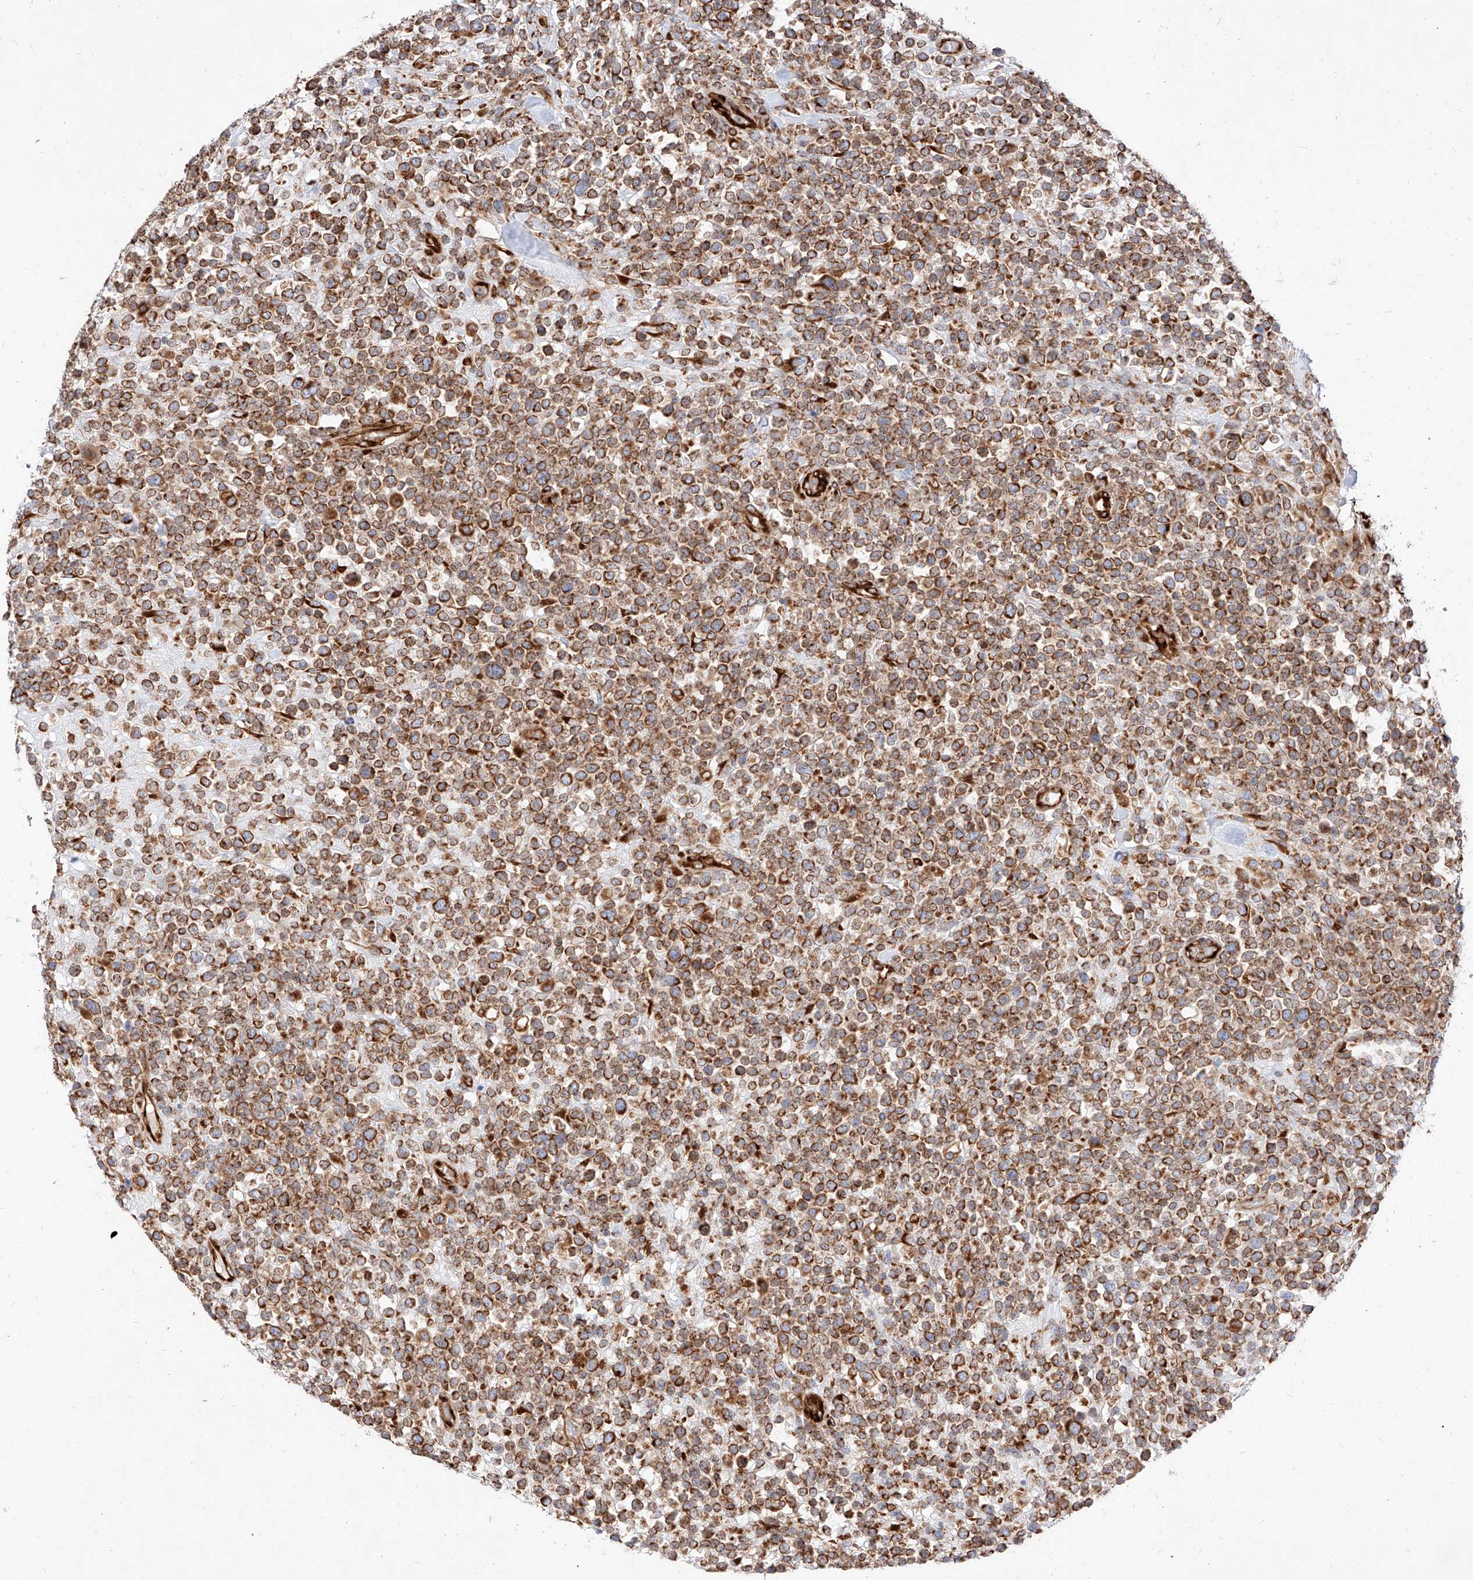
{"staining": {"intensity": "strong", "quantity": ">75%", "location": "cytoplasmic/membranous"}, "tissue": "lymphoma", "cell_type": "Tumor cells", "image_type": "cancer", "snomed": [{"axis": "morphology", "description": "Malignant lymphoma, non-Hodgkin's type, High grade"}, {"axis": "topography", "description": "Colon"}], "caption": "An image showing strong cytoplasmic/membranous staining in about >75% of tumor cells in high-grade malignant lymphoma, non-Hodgkin's type, as visualized by brown immunohistochemical staining.", "gene": "CSGALNACT2", "patient": {"sex": "female", "age": 53}}